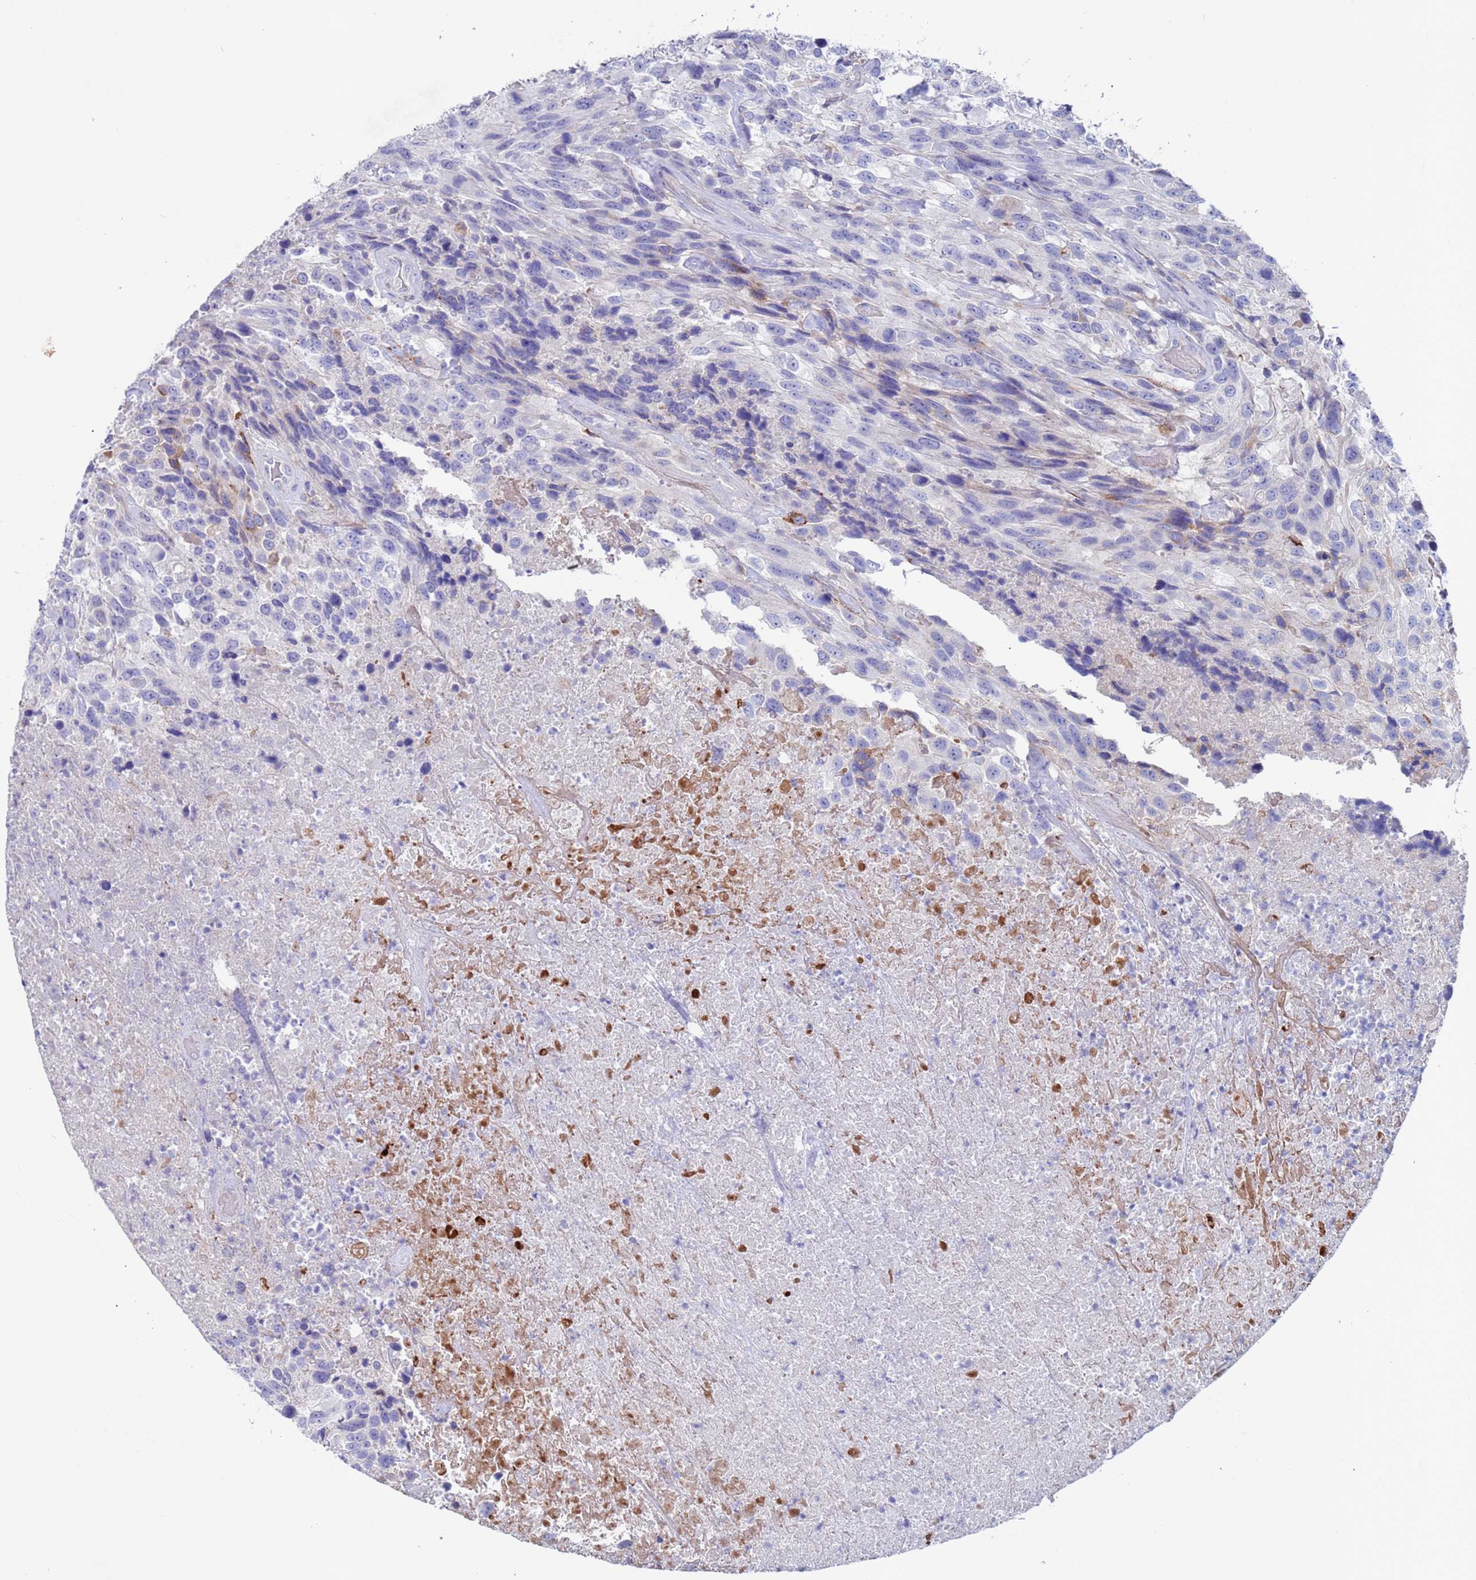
{"staining": {"intensity": "negative", "quantity": "none", "location": "none"}, "tissue": "urothelial cancer", "cell_type": "Tumor cells", "image_type": "cancer", "snomed": [{"axis": "morphology", "description": "Urothelial carcinoma, High grade"}, {"axis": "topography", "description": "Urinary bladder"}], "caption": "High power microscopy image of an immunohistochemistry micrograph of urothelial cancer, revealing no significant staining in tumor cells.", "gene": "GREB1L", "patient": {"sex": "female", "age": 70}}